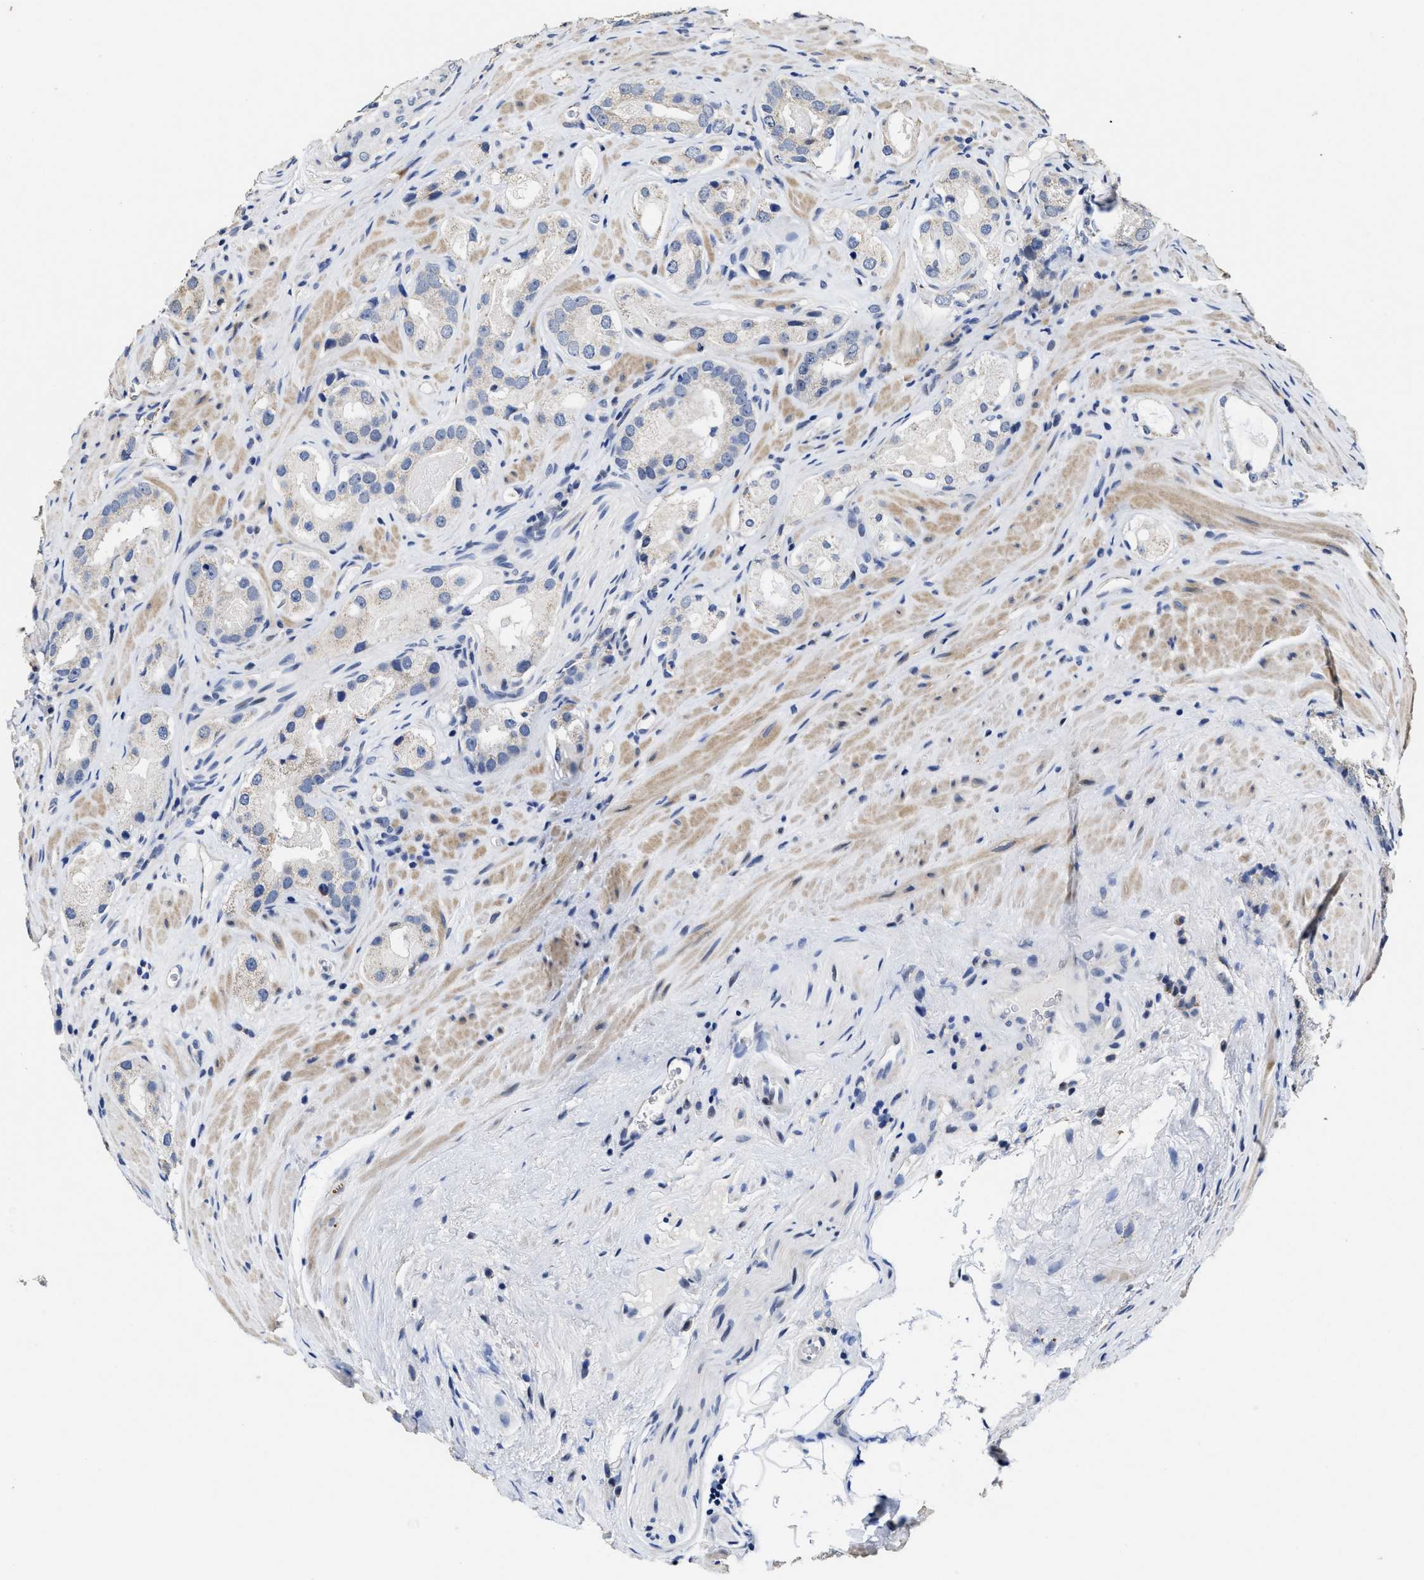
{"staining": {"intensity": "weak", "quantity": "<25%", "location": "cytoplasmic/membranous"}, "tissue": "prostate cancer", "cell_type": "Tumor cells", "image_type": "cancer", "snomed": [{"axis": "morphology", "description": "Adenocarcinoma, High grade"}, {"axis": "topography", "description": "Prostate"}], "caption": "This is an immunohistochemistry (IHC) image of human prostate cancer (adenocarcinoma (high-grade)). There is no positivity in tumor cells.", "gene": "ZFAT", "patient": {"sex": "male", "age": 63}}